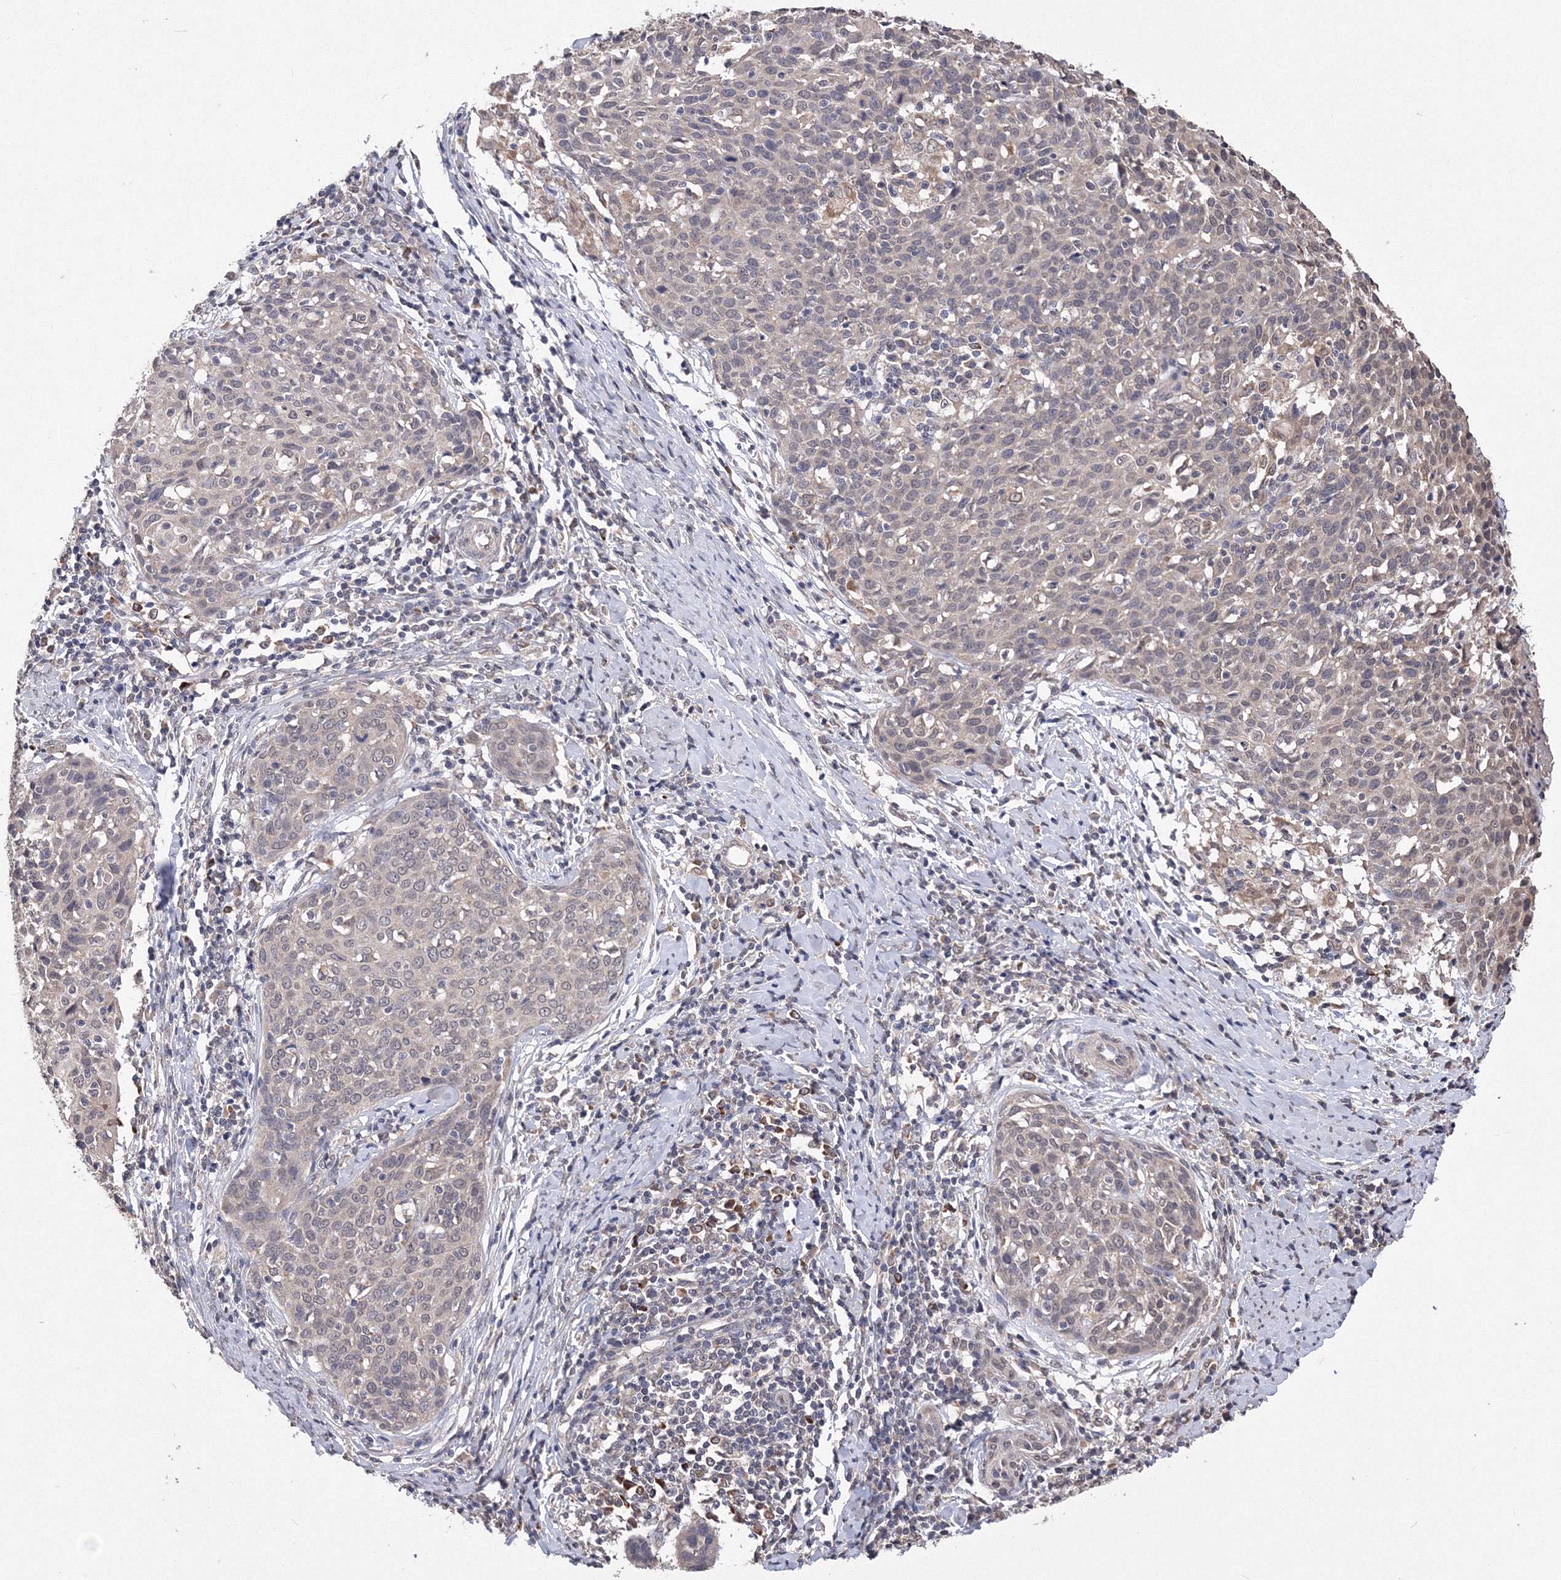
{"staining": {"intensity": "weak", "quantity": "25%-75%", "location": "nuclear"}, "tissue": "cervical cancer", "cell_type": "Tumor cells", "image_type": "cancer", "snomed": [{"axis": "morphology", "description": "Squamous cell carcinoma, NOS"}, {"axis": "topography", "description": "Cervix"}], "caption": "Weak nuclear staining for a protein is identified in approximately 25%-75% of tumor cells of squamous cell carcinoma (cervical) using immunohistochemistry.", "gene": "GPN1", "patient": {"sex": "female", "age": 38}}